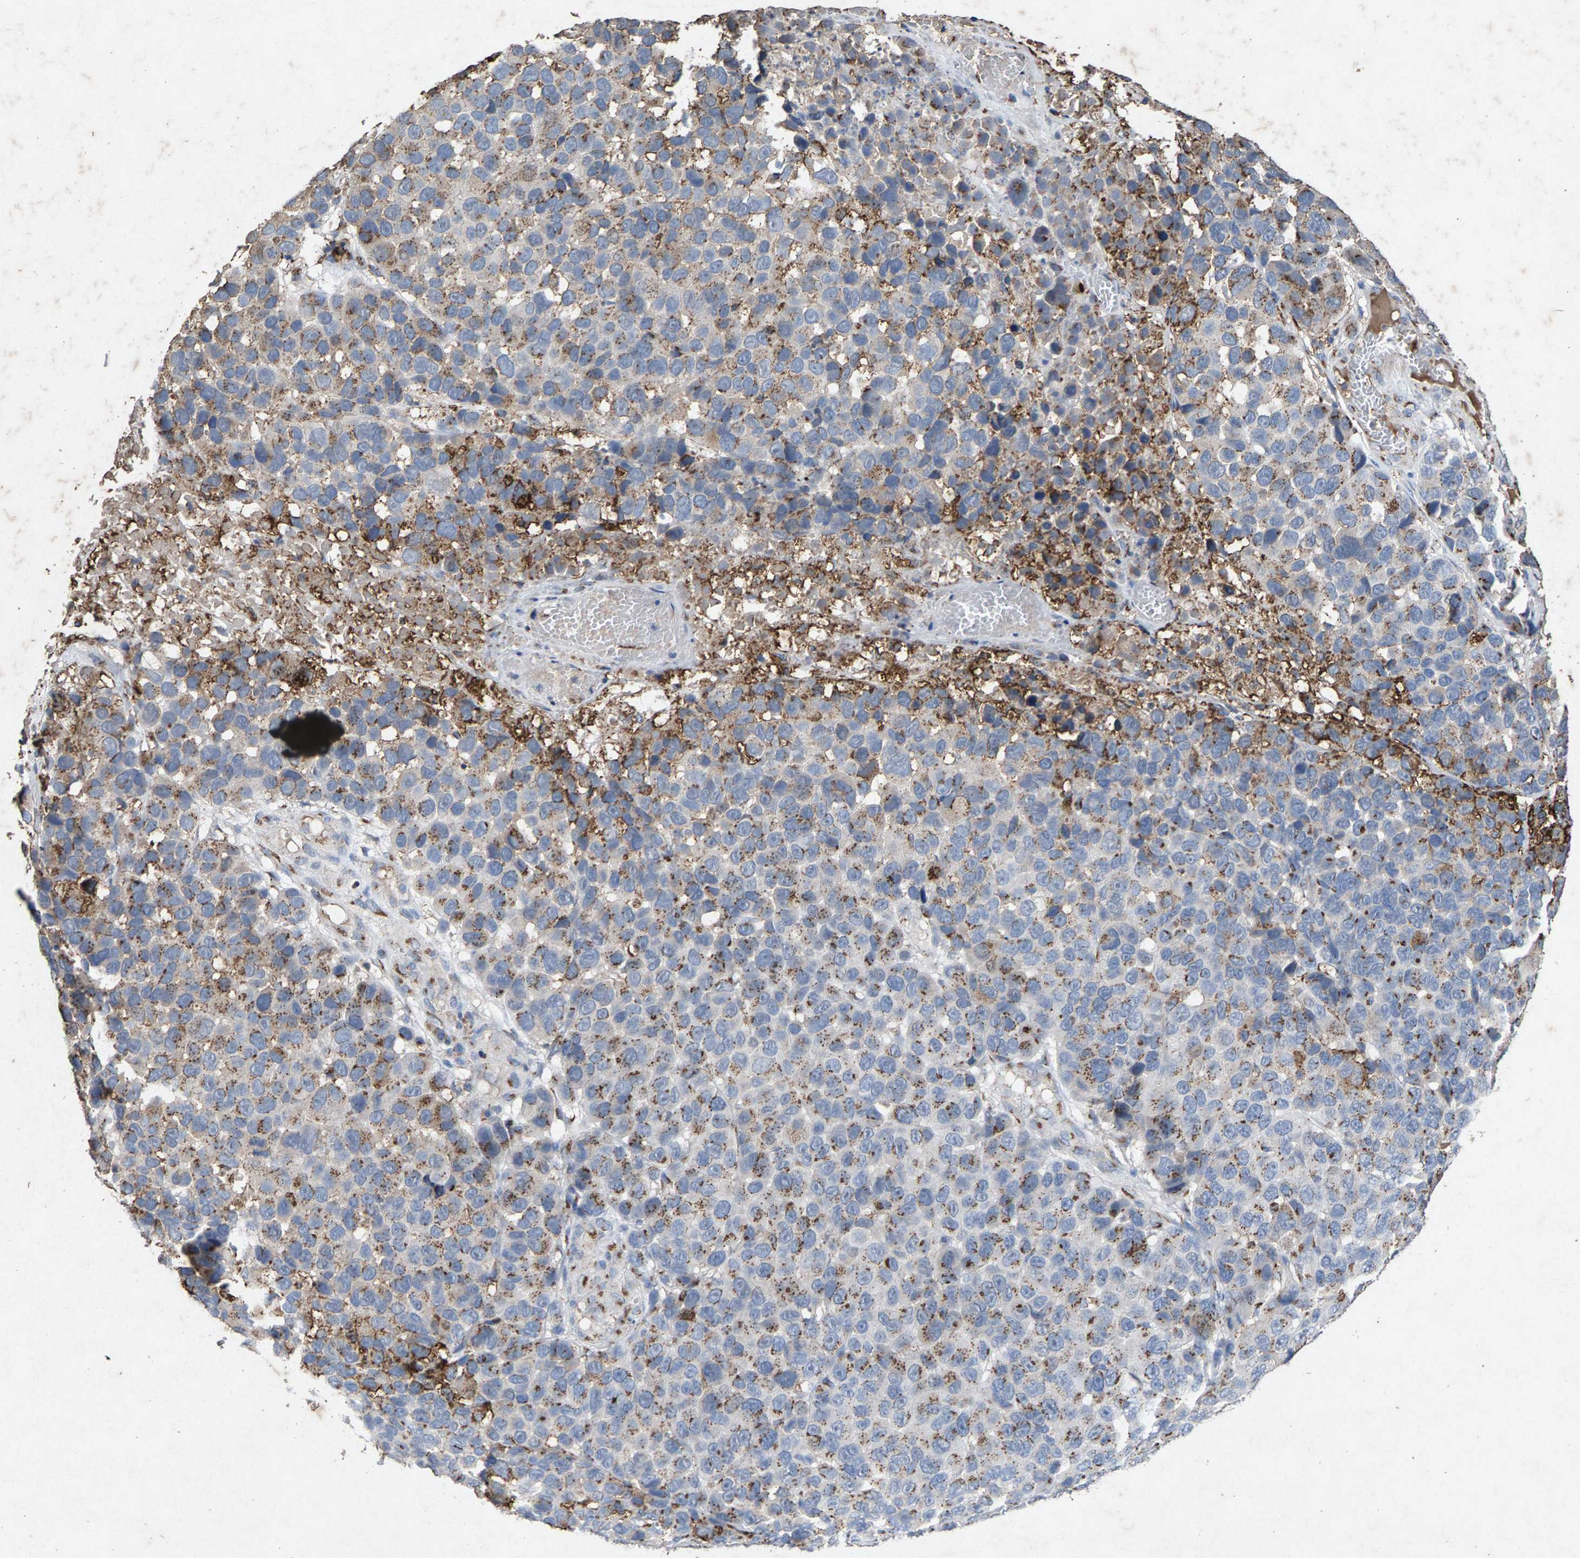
{"staining": {"intensity": "moderate", "quantity": ">75%", "location": "cytoplasmic/membranous"}, "tissue": "melanoma", "cell_type": "Tumor cells", "image_type": "cancer", "snomed": [{"axis": "morphology", "description": "Malignant melanoma, NOS"}, {"axis": "topography", "description": "Skin"}], "caption": "A high-resolution image shows IHC staining of melanoma, which exhibits moderate cytoplasmic/membranous positivity in about >75% of tumor cells. (Brightfield microscopy of DAB IHC at high magnification).", "gene": "MAN2A1", "patient": {"sex": "male", "age": 53}}